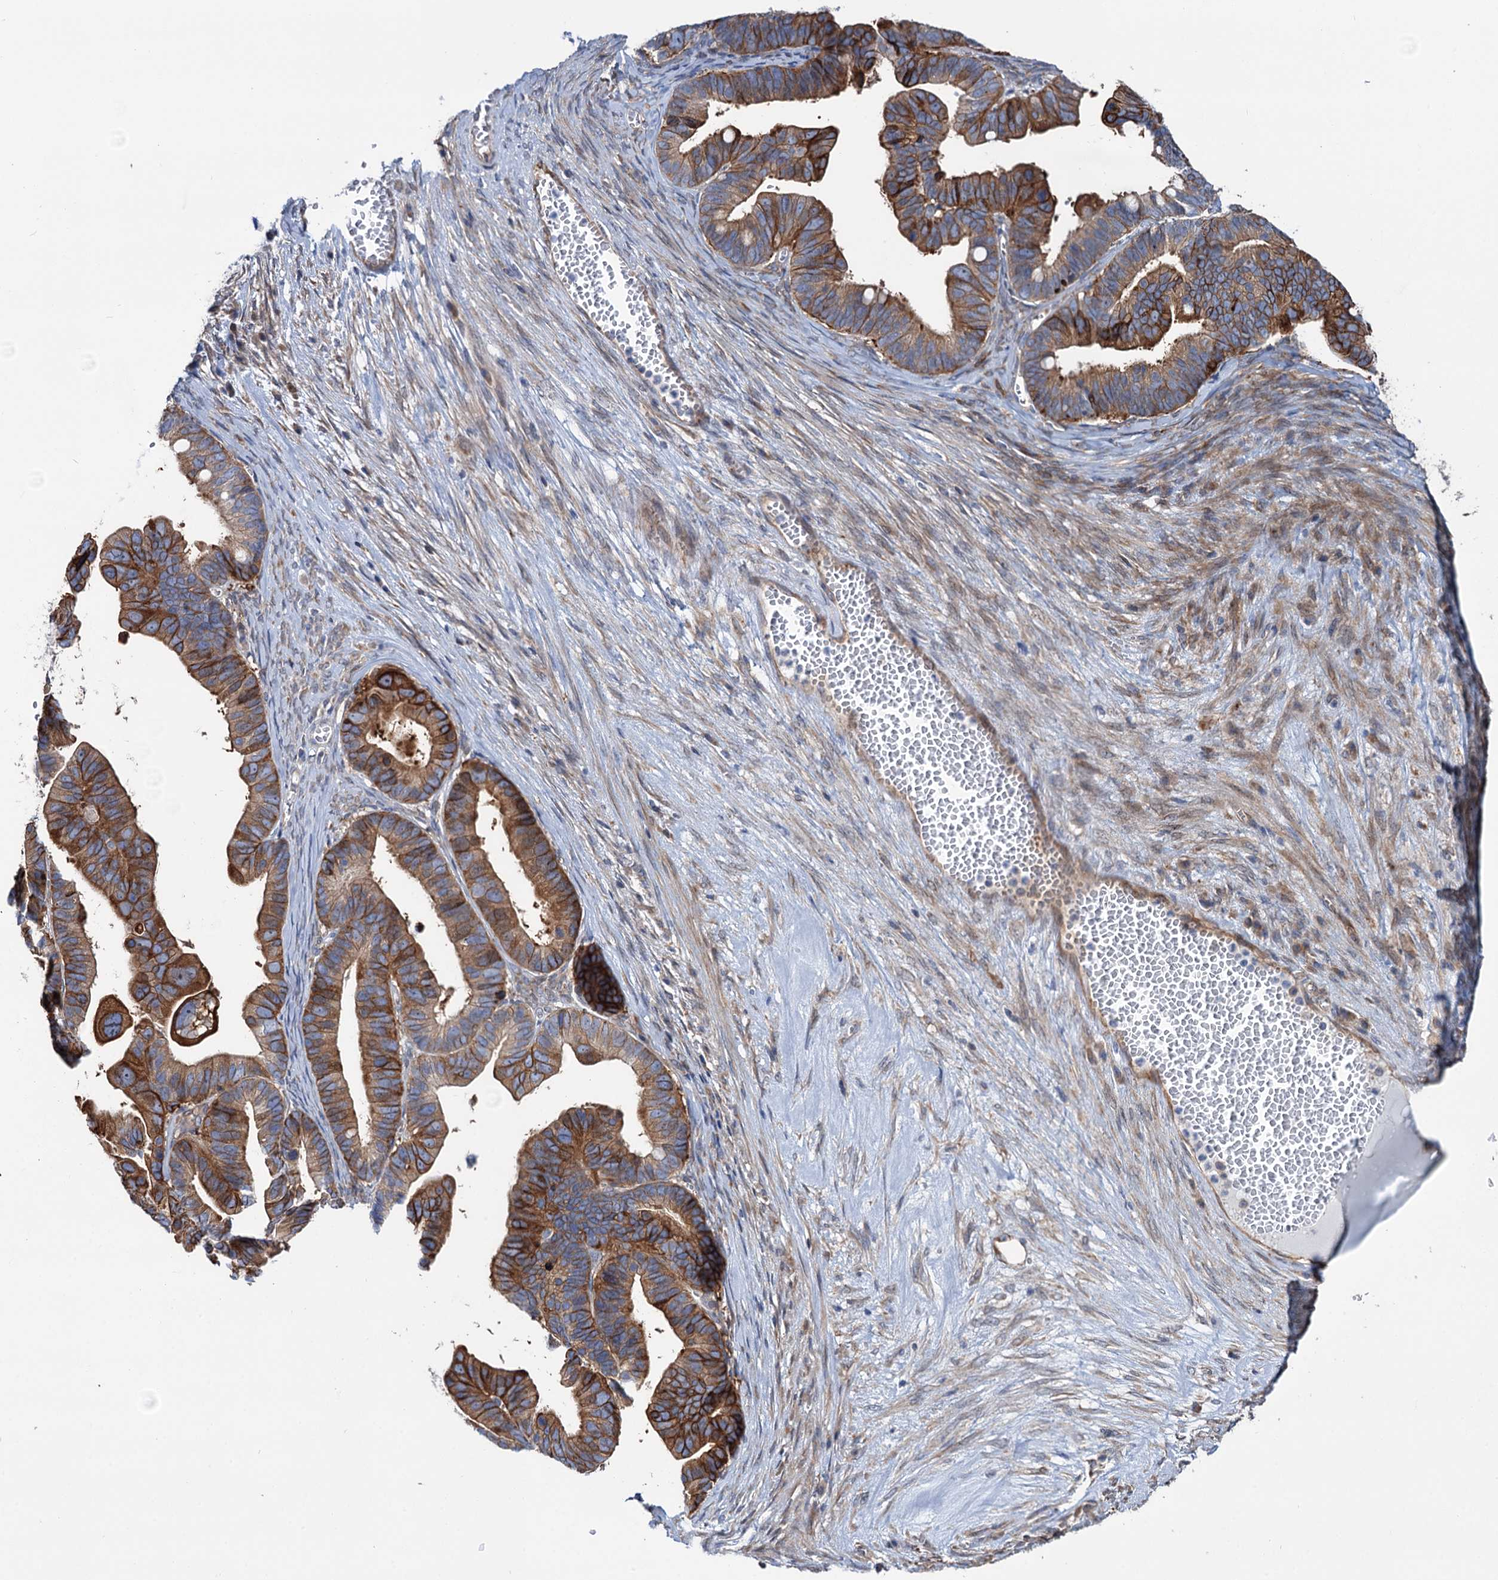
{"staining": {"intensity": "strong", "quantity": ">75%", "location": "cytoplasmic/membranous"}, "tissue": "ovarian cancer", "cell_type": "Tumor cells", "image_type": "cancer", "snomed": [{"axis": "morphology", "description": "Cystadenocarcinoma, serous, NOS"}, {"axis": "topography", "description": "Ovary"}], "caption": "A photomicrograph of human ovarian serous cystadenocarcinoma stained for a protein reveals strong cytoplasmic/membranous brown staining in tumor cells.", "gene": "PTDSS2", "patient": {"sex": "female", "age": 56}}